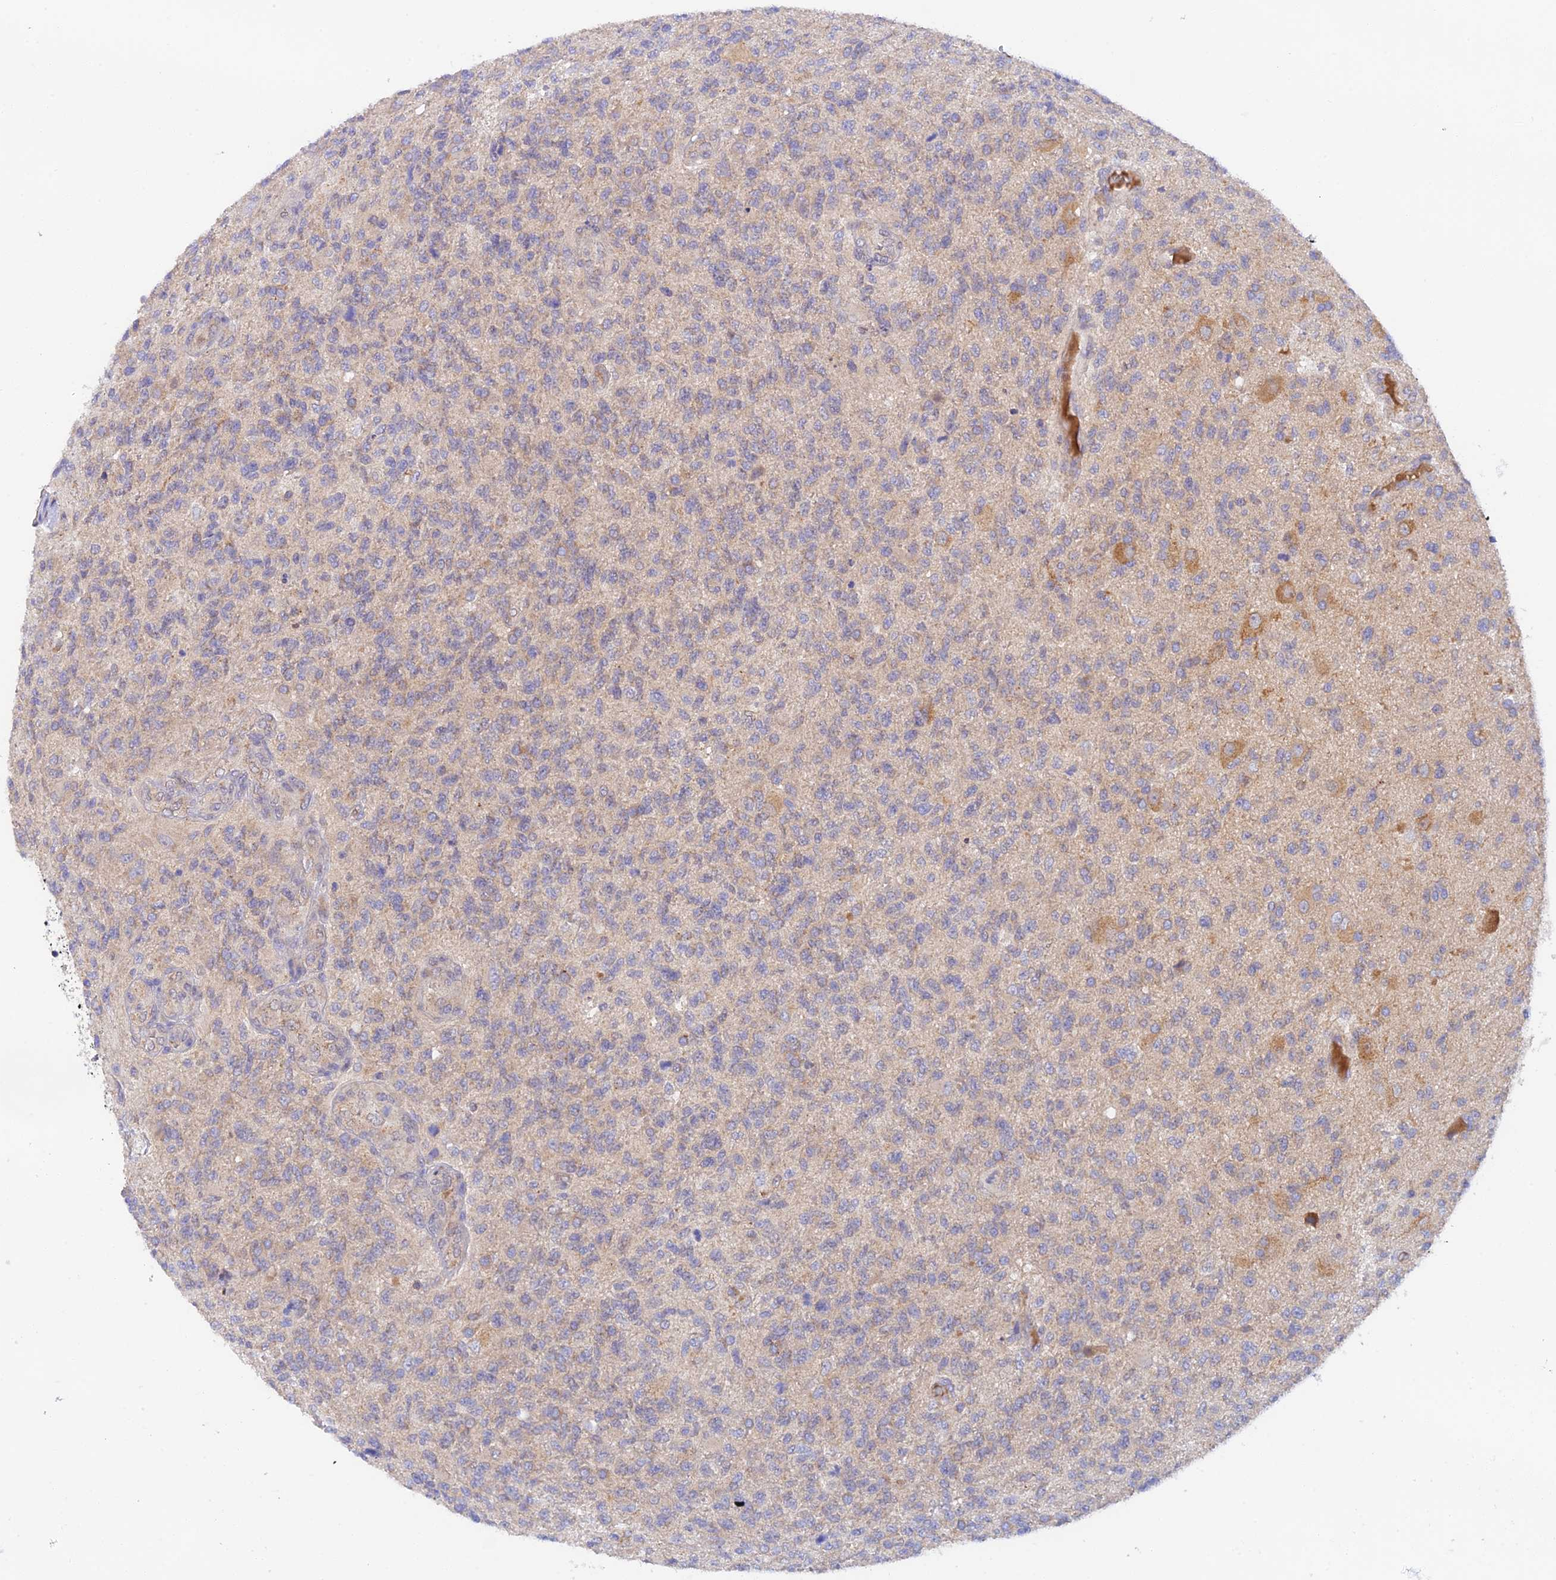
{"staining": {"intensity": "negative", "quantity": "none", "location": "none"}, "tissue": "glioma", "cell_type": "Tumor cells", "image_type": "cancer", "snomed": [{"axis": "morphology", "description": "Glioma, malignant, High grade"}, {"axis": "topography", "description": "Brain"}], "caption": "Immunohistochemical staining of human glioma demonstrates no significant expression in tumor cells.", "gene": "RANBP6", "patient": {"sex": "male", "age": 56}}